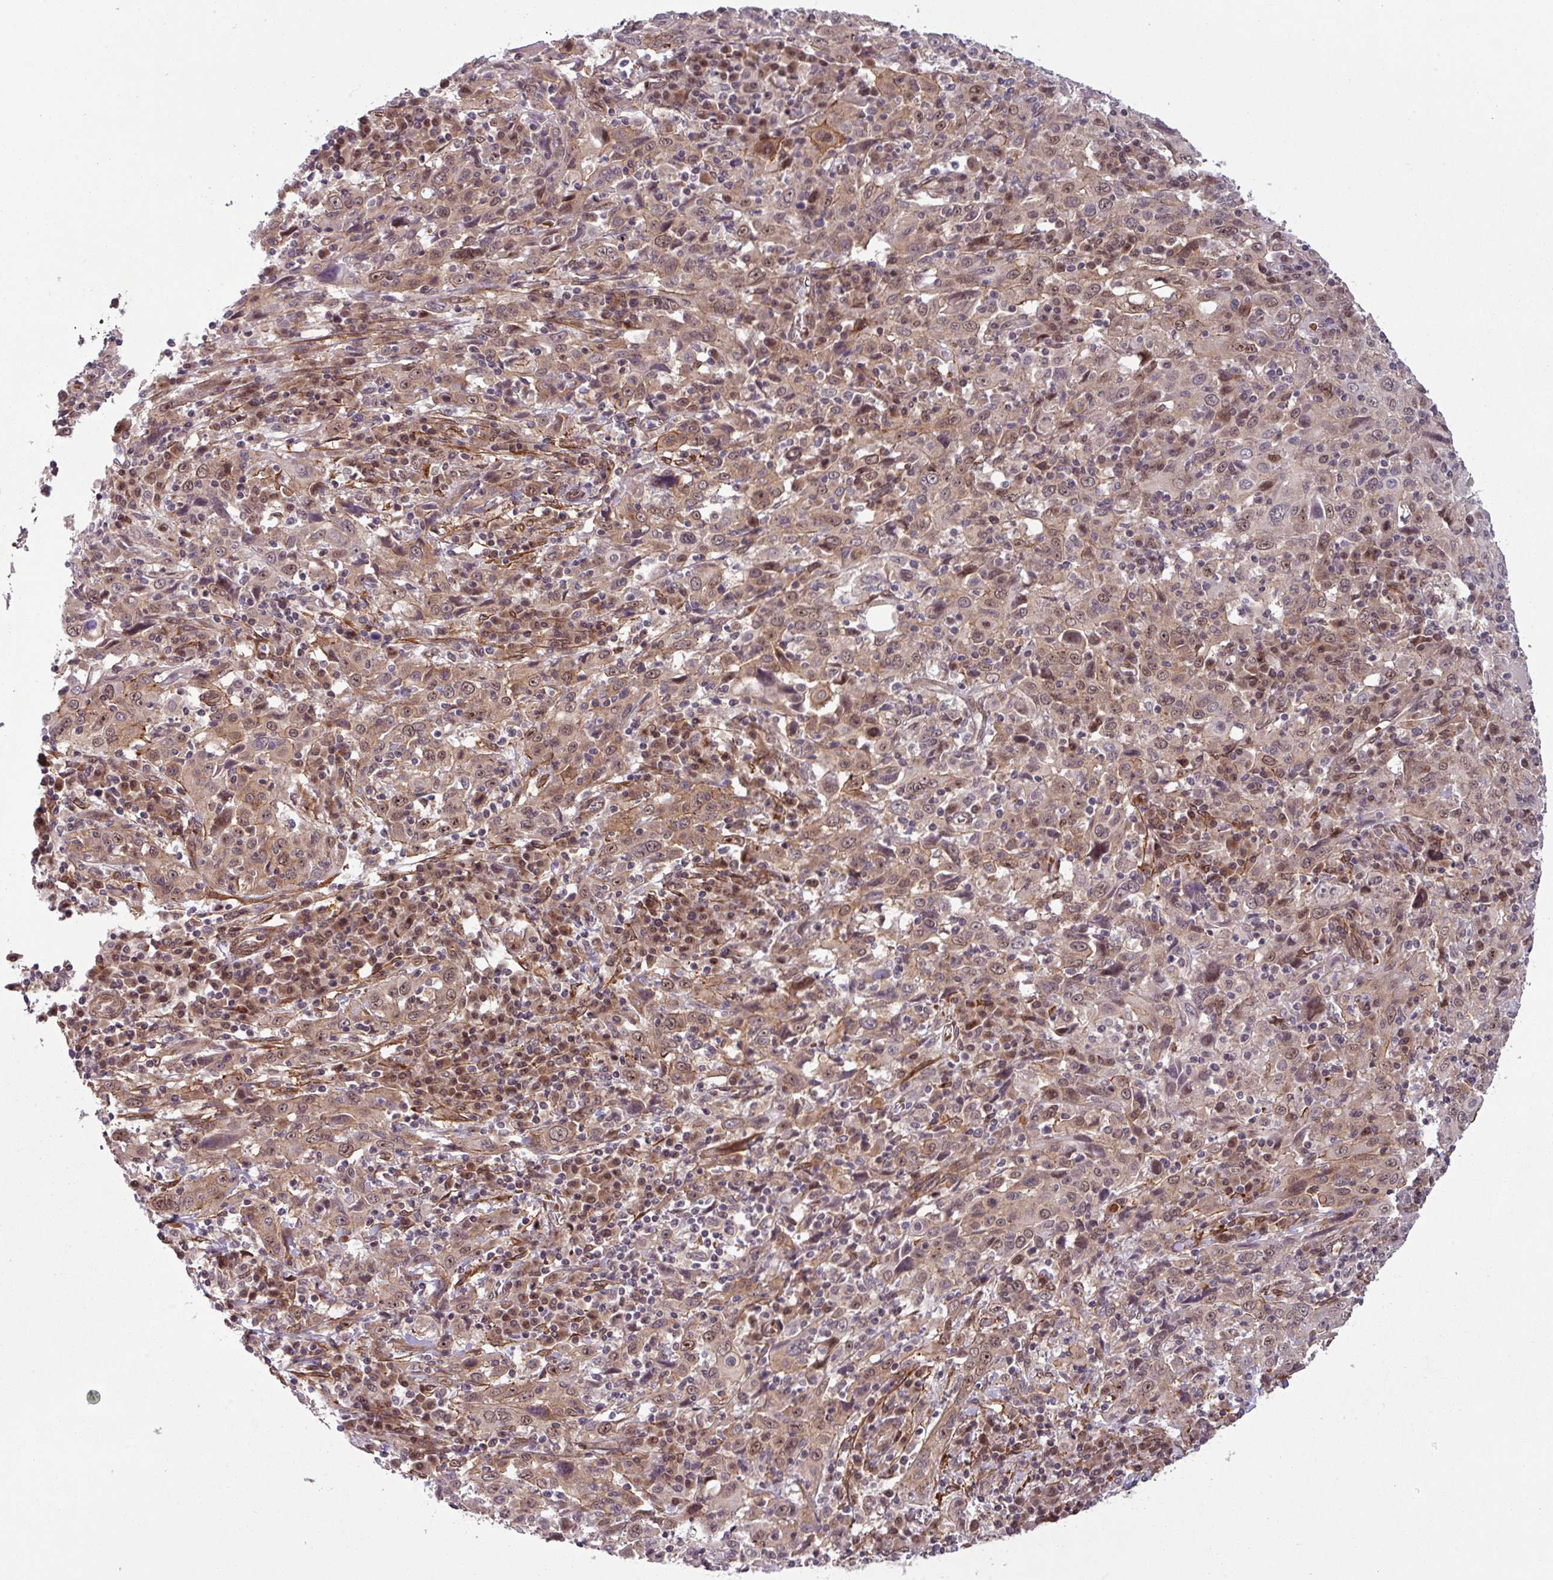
{"staining": {"intensity": "weak", "quantity": ">75%", "location": "cytoplasmic/membranous,nuclear"}, "tissue": "cervical cancer", "cell_type": "Tumor cells", "image_type": "cancer", "snomed": [{"axis": "morphology", "description": "Squamous cell carcinoma, NOS"}, {"axis": "topography", "description": "Cervix"}], "caption": "Immunohistochemical staining of human squamous cell carcinoma (cervical) demonstrates low levels of weak cytoplasmic/membranous and nuclear protein positivity in approximately >75% of tumor cells.", "gene": "C7orf50", "patient": {"sex": "female", "age": 46}}